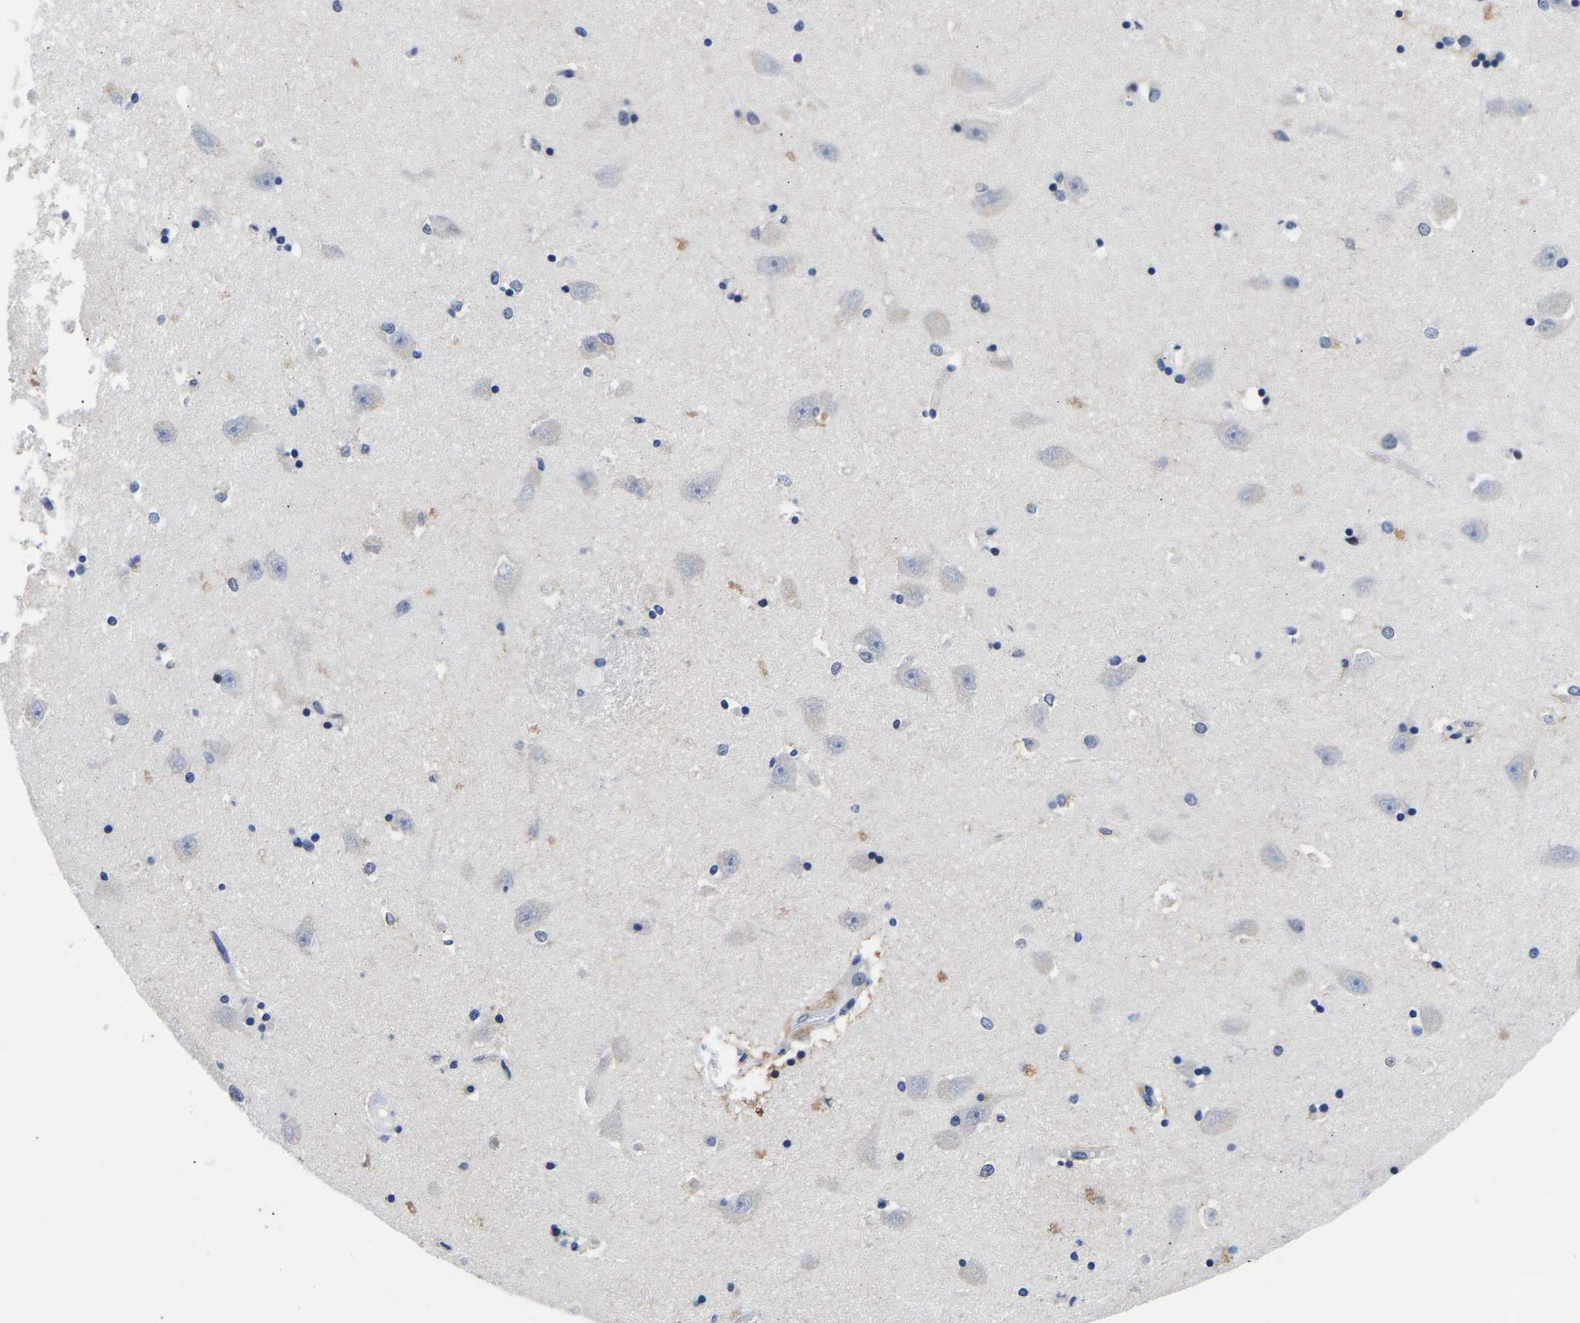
{"staining": {"intensity": "negative", "quantity": "none", "location": "none"}, "tissue": "hippocampus", "cell_type": "Glial cells", "image_type": "normal", "snomed": [{"axis": "morphology", "description": "Normal tissue, NOS"}, {"axis": "topography", "description": "Hippocampus"}], "caption": "DAB (3,3'-diaminobenzidine) immunohistochemical staining of unremarkable hippocampus shows no significant expression in glial cells.", "gene": "PTRHD1", "patient": {"sex": "male", "age": 45}}